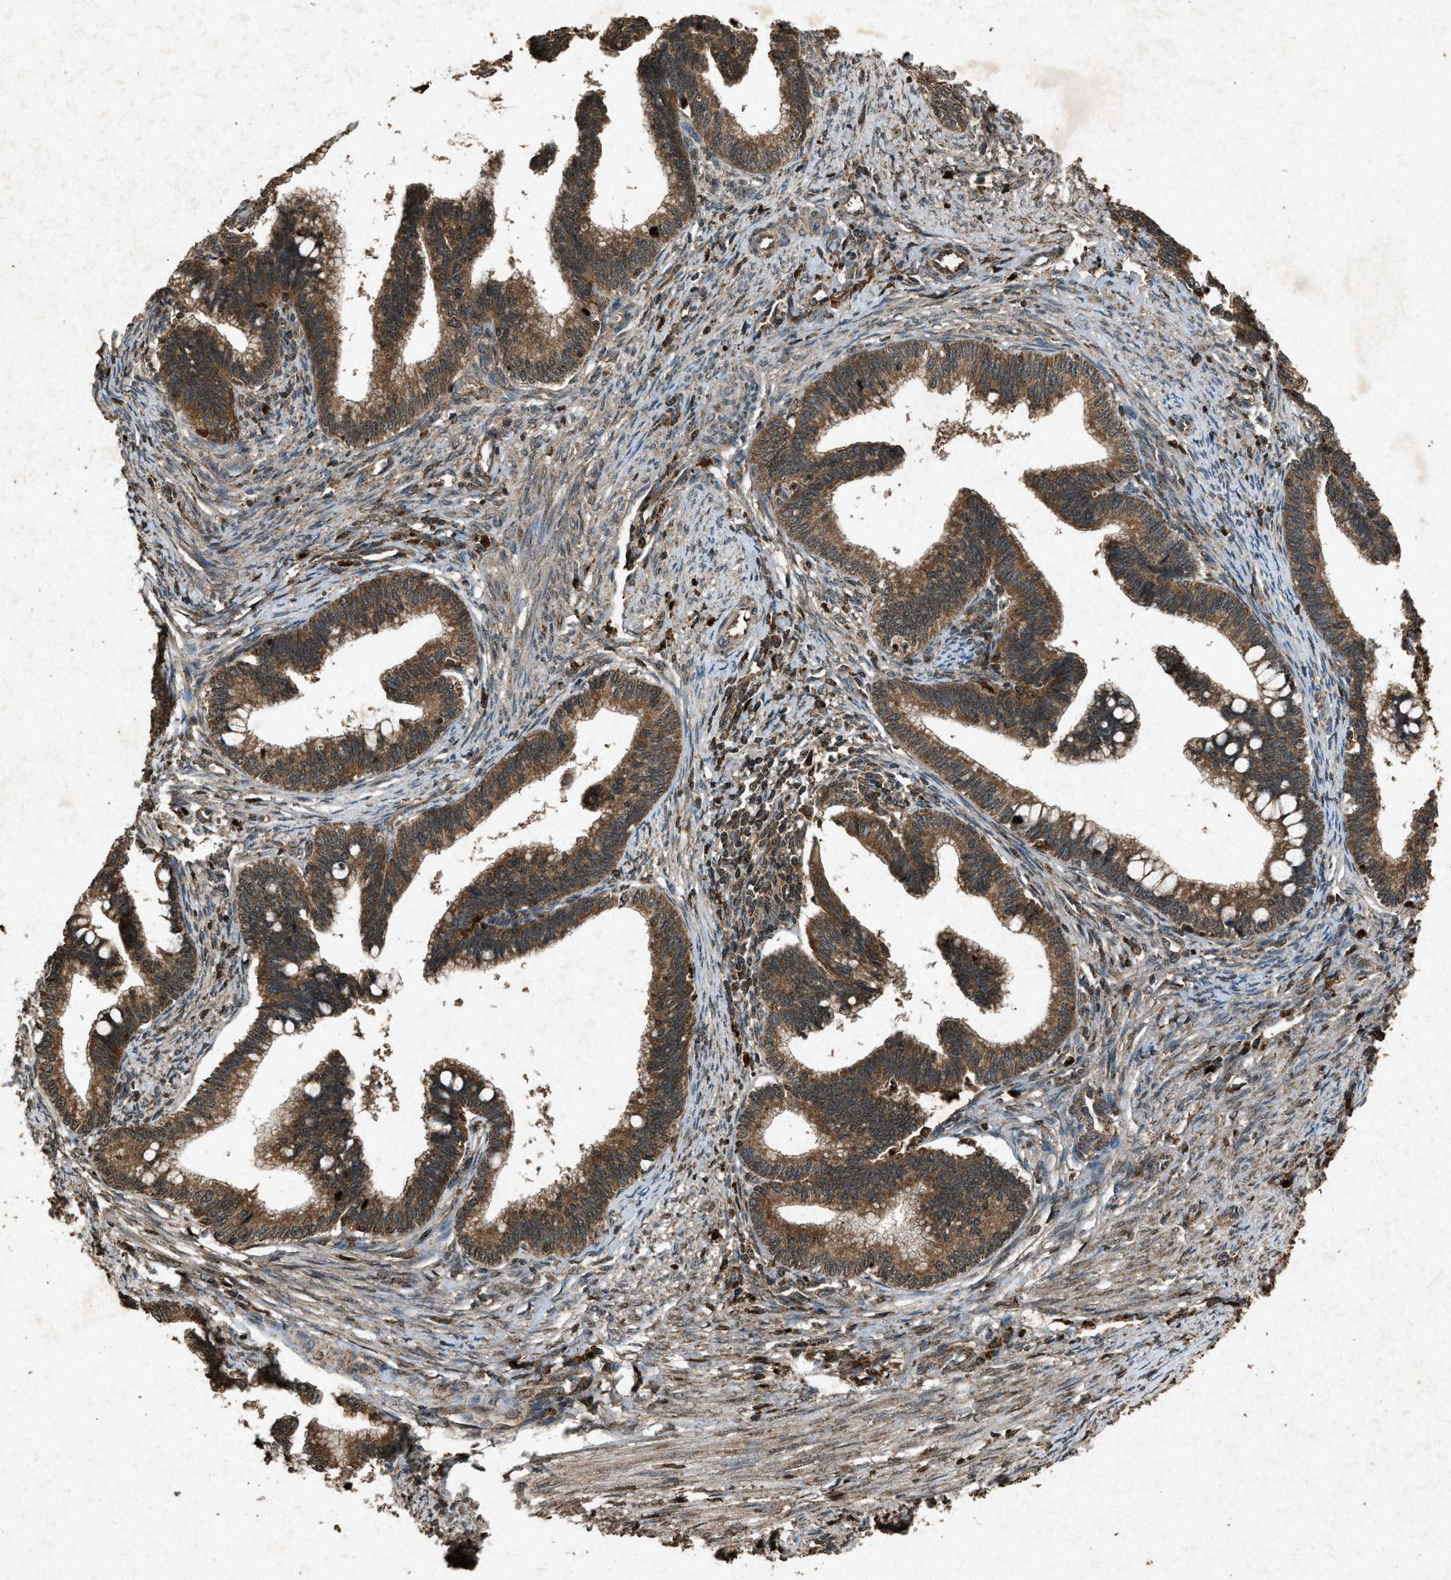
{"staining": {"intensity": "strong", "quantity": ">75%", "location": "cytoplasmic/membranous"}, "tissue": "cervical cancer", "cell_type": "Tumor cells", "image_type": "cancer", "snomed": [{"axis": "morphology", "description": "Adenocarcinoma, NOS"}, {"axis": "topography", "description": "Cervix"}], "caption": "Immunohistochemical staining of adenocarcinoma (cervical) shows strong cytoplasmic/membranous protein staining in approximately >75% of tumor cells. (Brightfield microscopy of DAB IHC at high magnification).", "gene": "OAS1", "patient": {"sex": "female", "age": 36}}